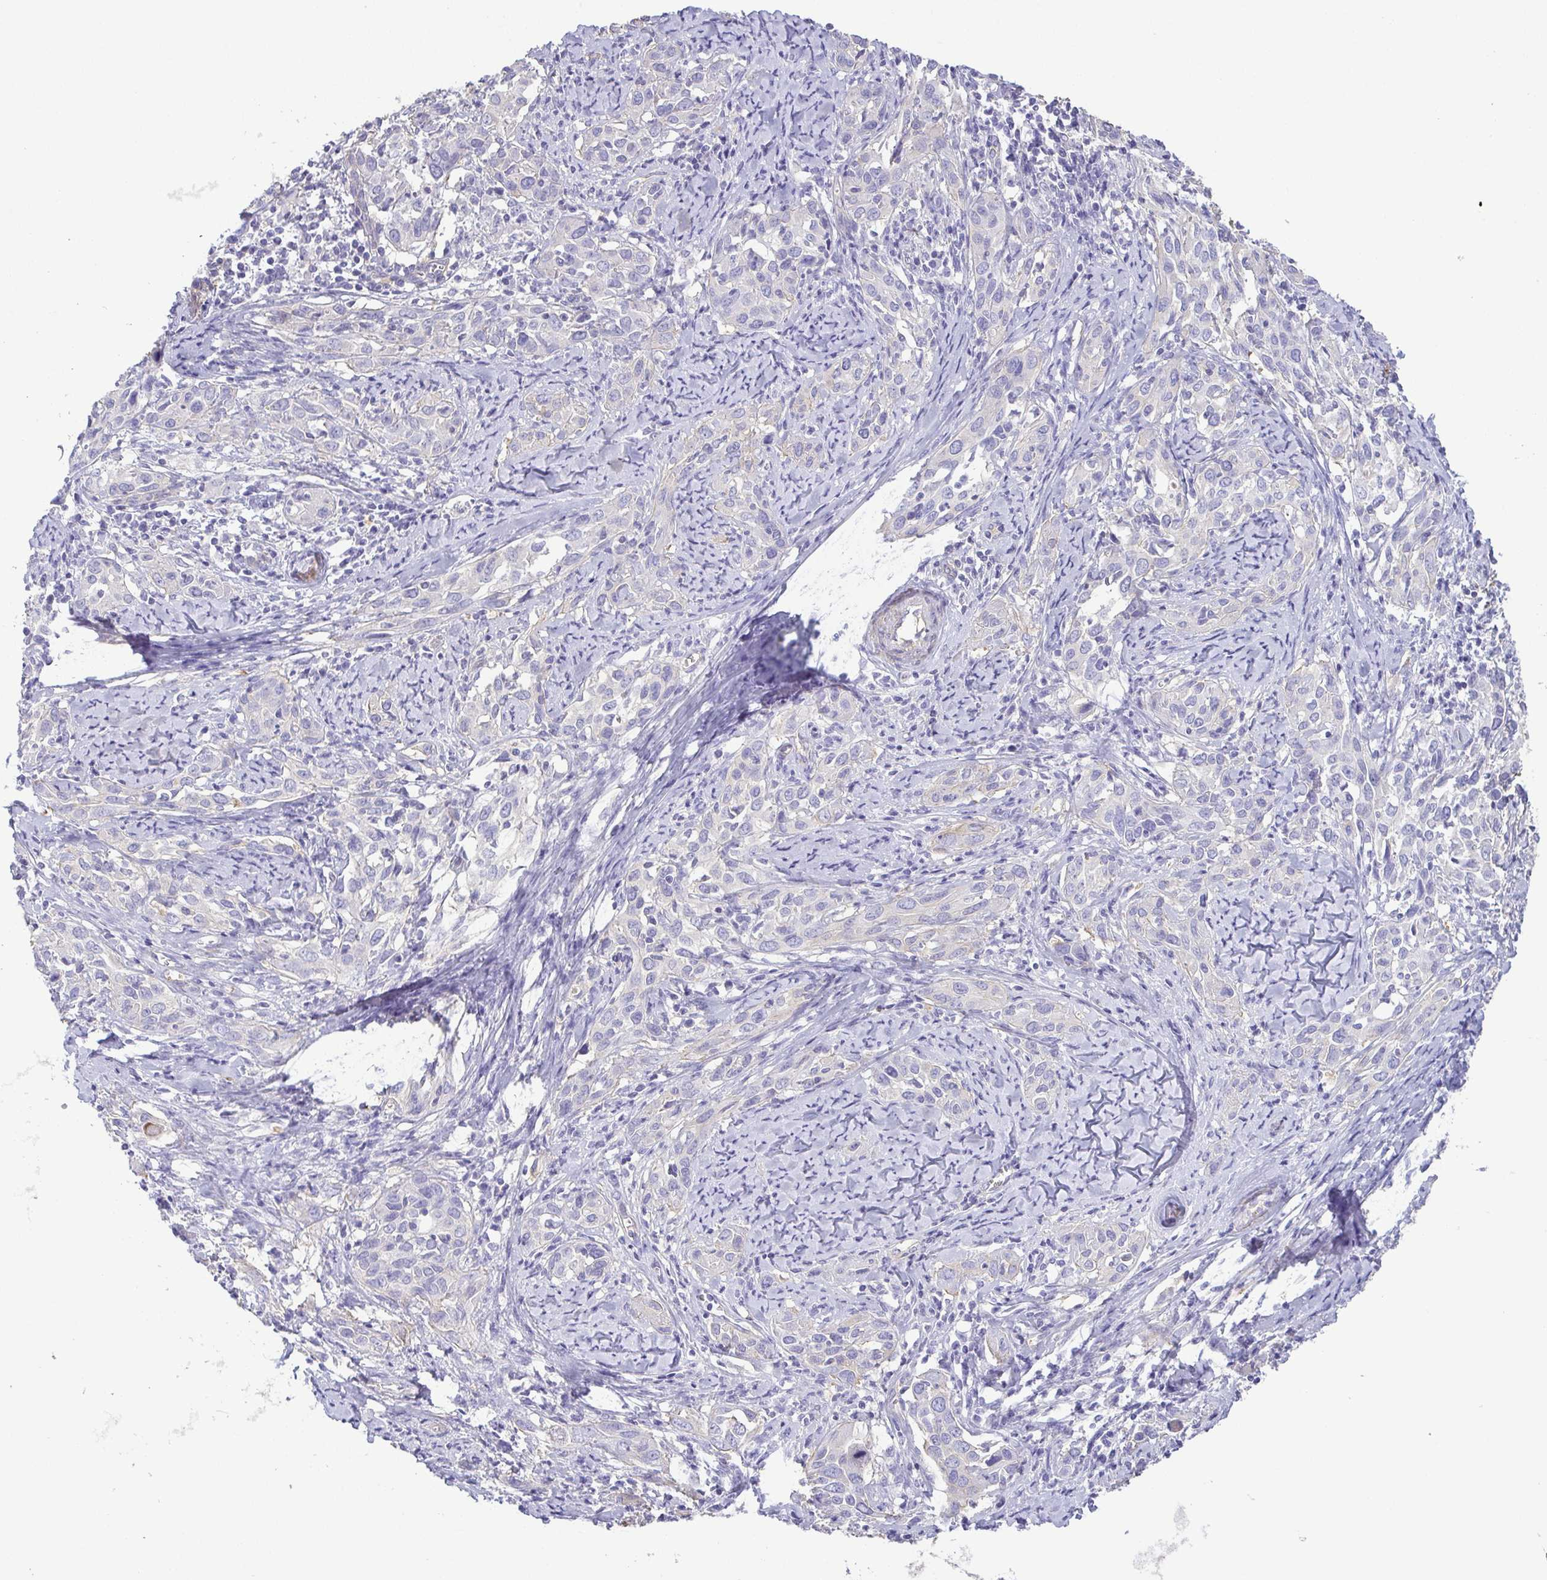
{"staining": {"intensity": "negative", "quantity": "none", "location": "none"}, "tissue": "cervical cancer", "cell_type": "Tumor cells", "image_type": "cancer", "snomed": [{"axis": "morphology", "description": "Squamous cell carcinoma, NOS"}, {"axis": "topography", "description": "Cervix"}], "caption": "Tumor cells show no significant positivity in squamous cell carcinoma (cervical).", "gene": "MYL6", "patient": {"sex": "female", "age": 51}}